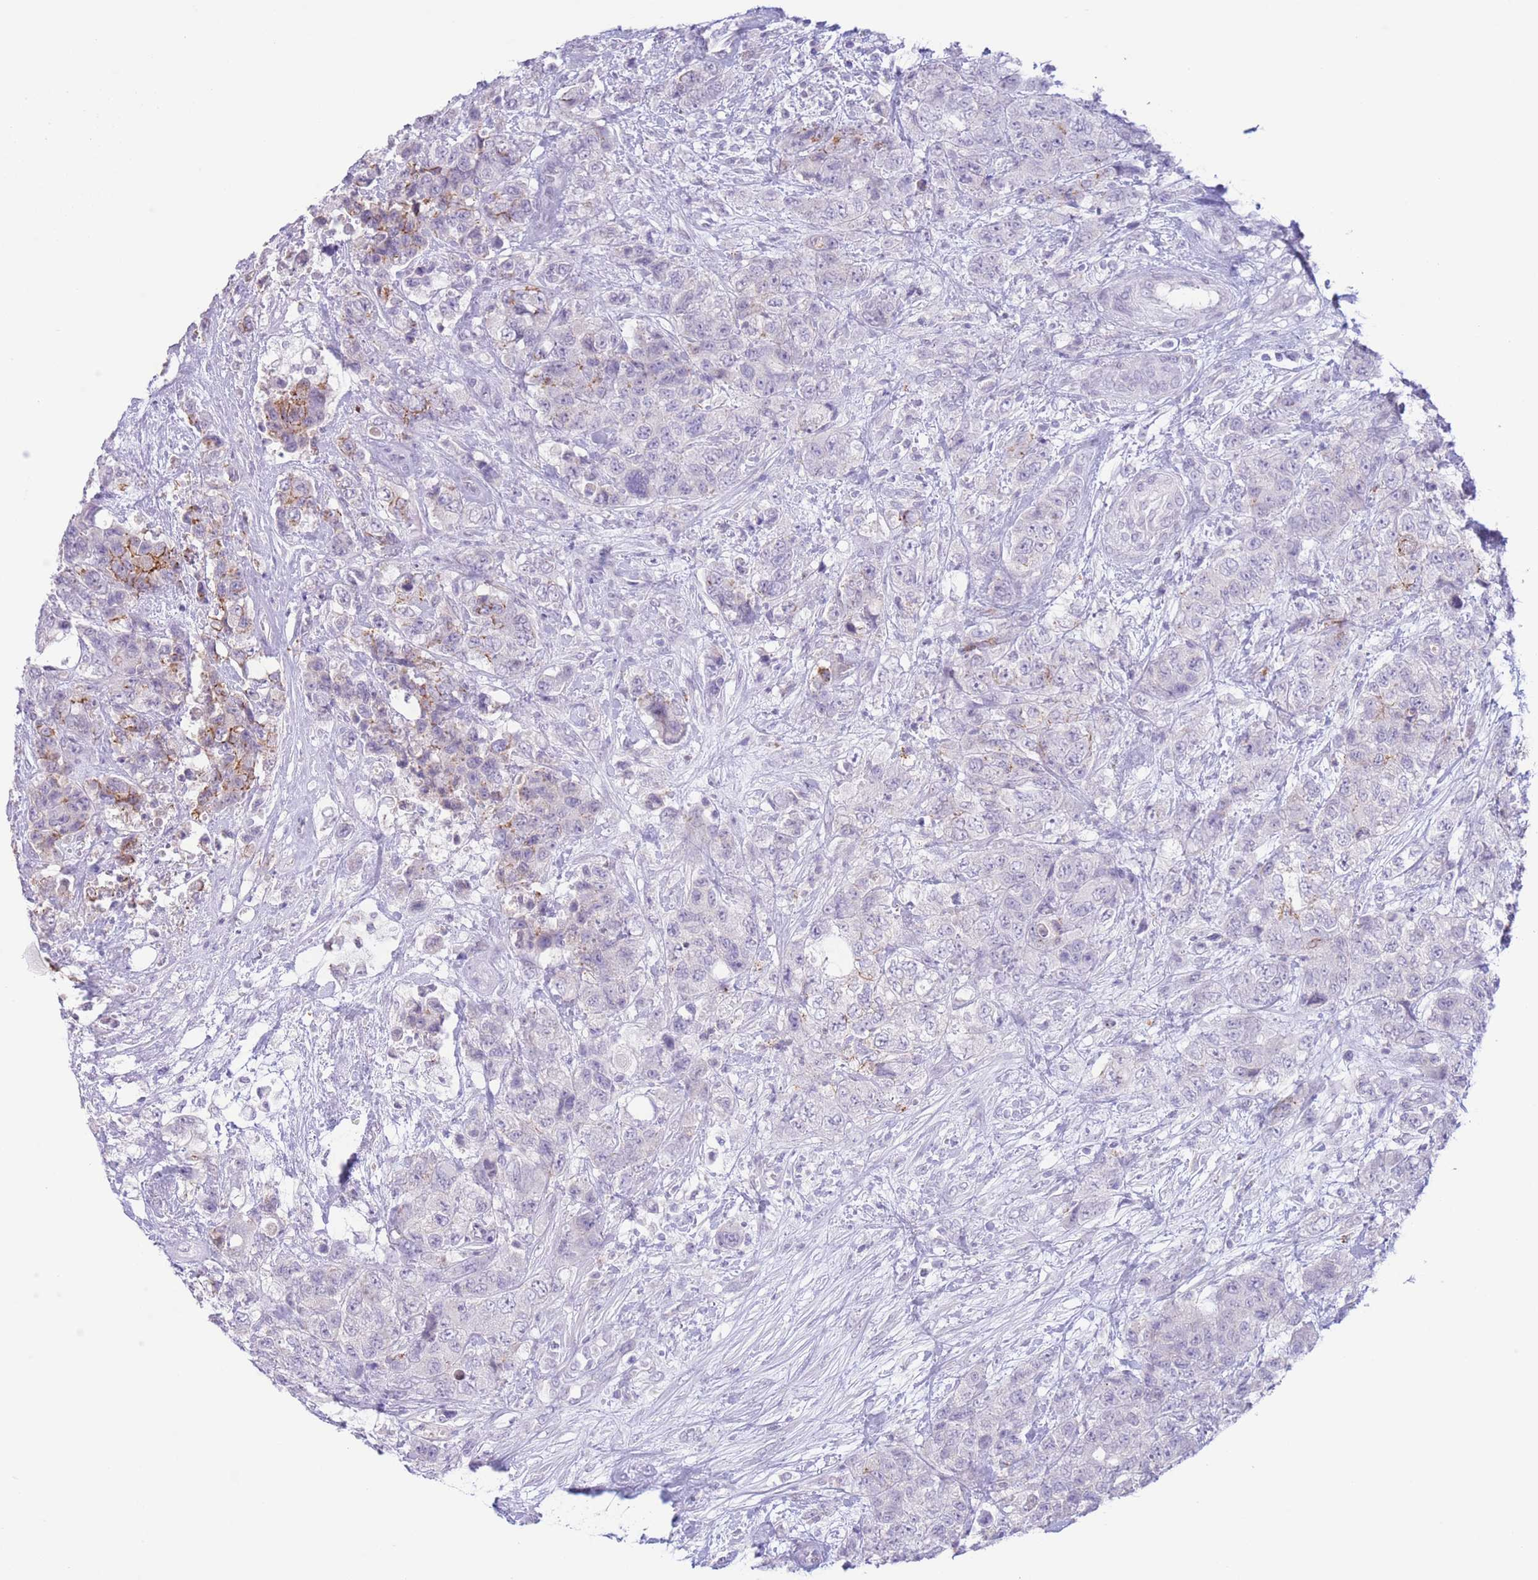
{"staining": {"intensity": "moderate", "quantity": "<25%", "location": "cytoplasmic/membranous"}, "tissue": "urothelial cancer", "cell_type": "Tumor cells", "image_type": "cancer", "snomed": [{"axis": "morphology", "description": "Urothelial carcinoma, High grade"}, {"axis": "topography", "description": "Urinary bladder"}], "caption": "A photomicrograph of human urothelial cancer stained for a protein demonstrates moderate cytoplasmic/membranous brown staining in tumor cells.", "gene": "LCLAT1", "patient": {"sex": "female", "age": 78}}